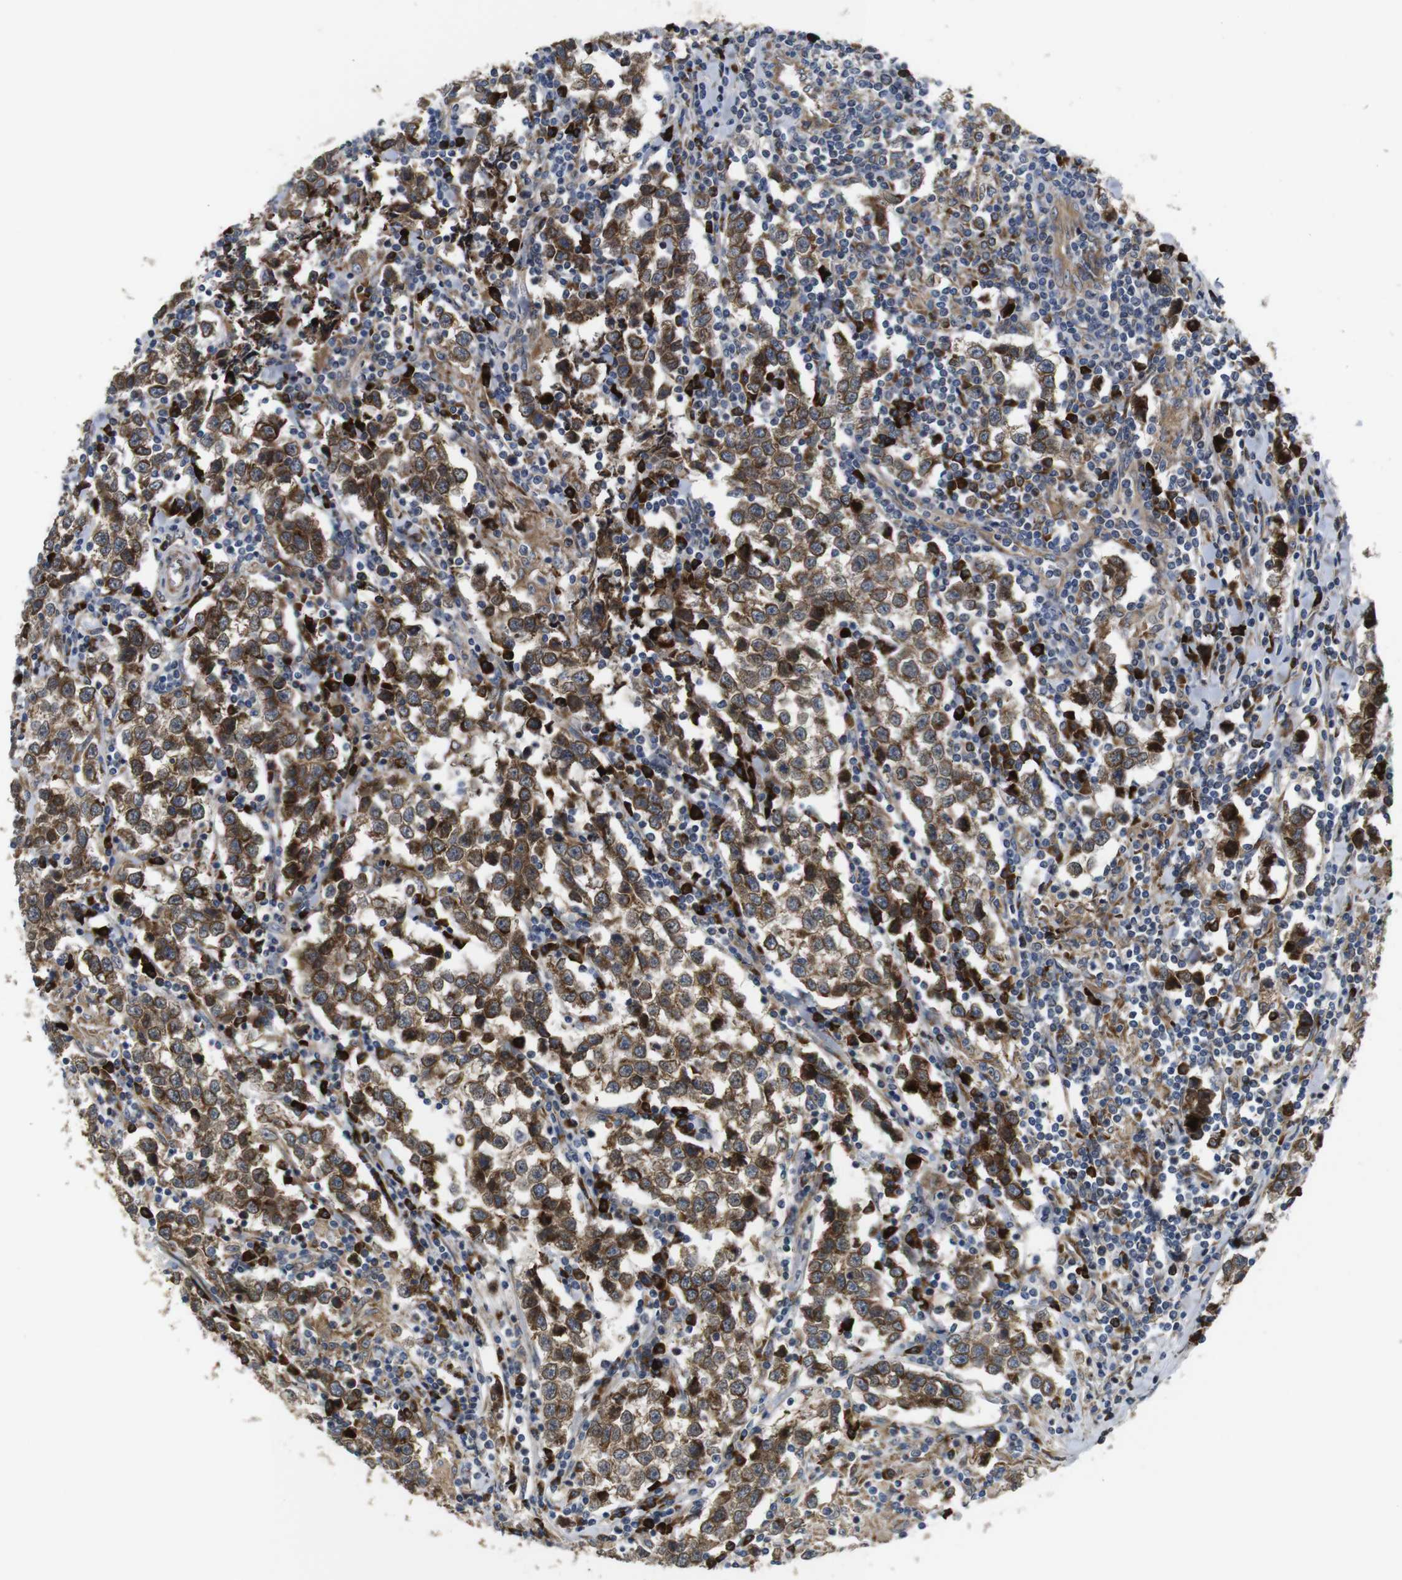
{"staining": {"intensity": "moderate", "quantity": ">75%", "location": "cytoplasmic/membranous"}, "tissue": "testis cancer", "cell_type": "Tumor cells", "image_type": "cancer", "snomed": [{"axis": "morphology", "description": "Seminoma, NOS"}, {"axis": "morphology", "description": "Carcinoma, Embryonal, NOS"}, {"axis": "topography", "description": "Testis"}], "caption": "Embryonal carcinoma (testis) was stained to show a protein in brown. There is medium levels of moderate cytoplasmic/membranous expression in about >75% of tumor cells. (DAB (3,3'-diaminobenzidine) = brown stain, brightfield microscopy at high magnification).", "gene": "UBE2G2", "patient": {"sex": "male", "age": 36}}